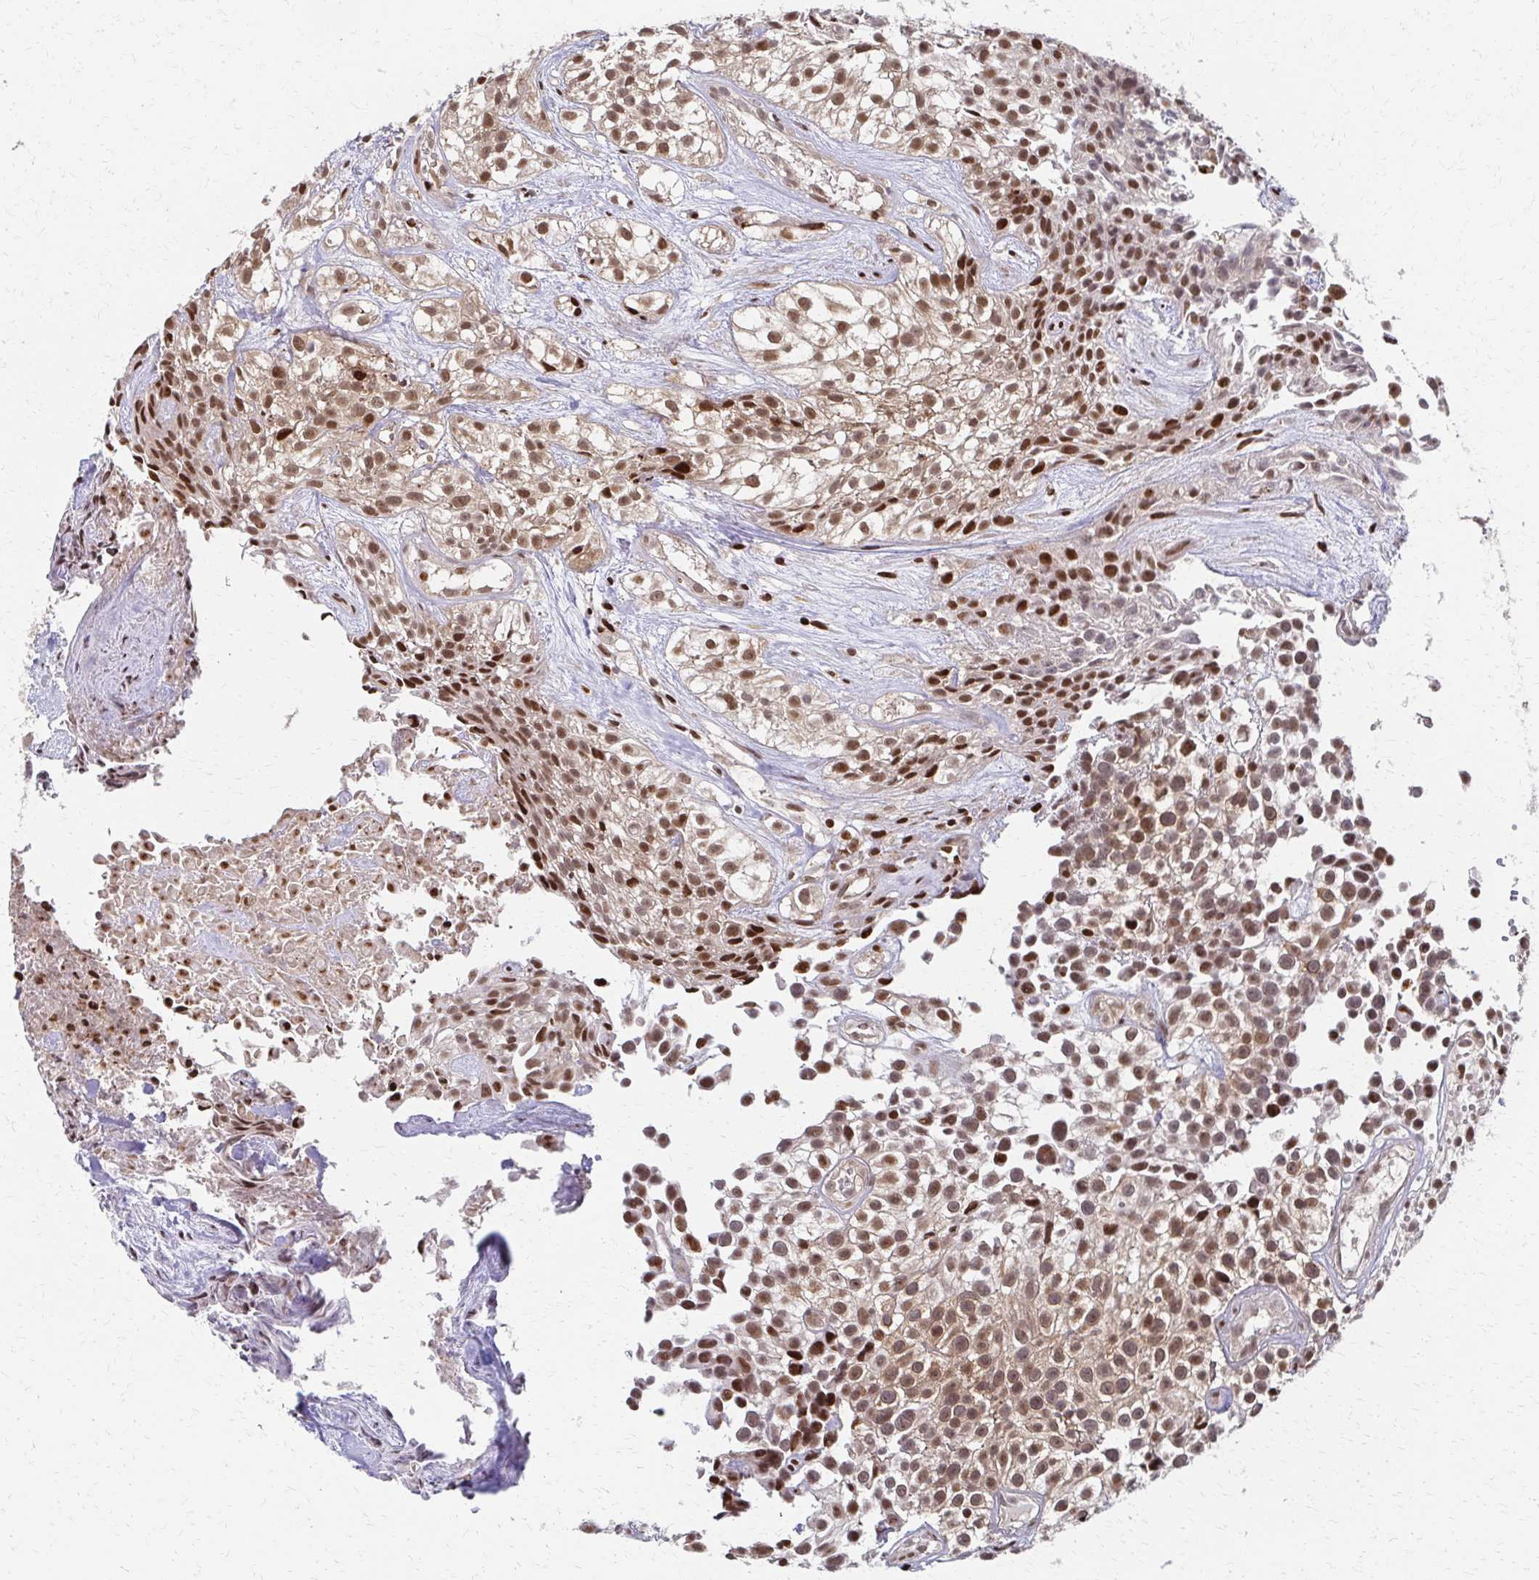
{"staining": {"intensity": "moderate", "quantity": ">75%", "location": "nuclear"}, "tissue": "urothelial cancer", "cell_type": "Tumor cells", "image_type": "cancer", "snomed": [{"axis": "morphology", "description": "Urothelial carcinoma, High grade"}, {"axis": "topography", "description": "Urinary bladder"}], "caption": "Urothelial cancer stained for a protein shows moderate nuclear positivity in tumor cells.", "gene": "PSMD7", "patient": {"sex": "male", "age": 56}}